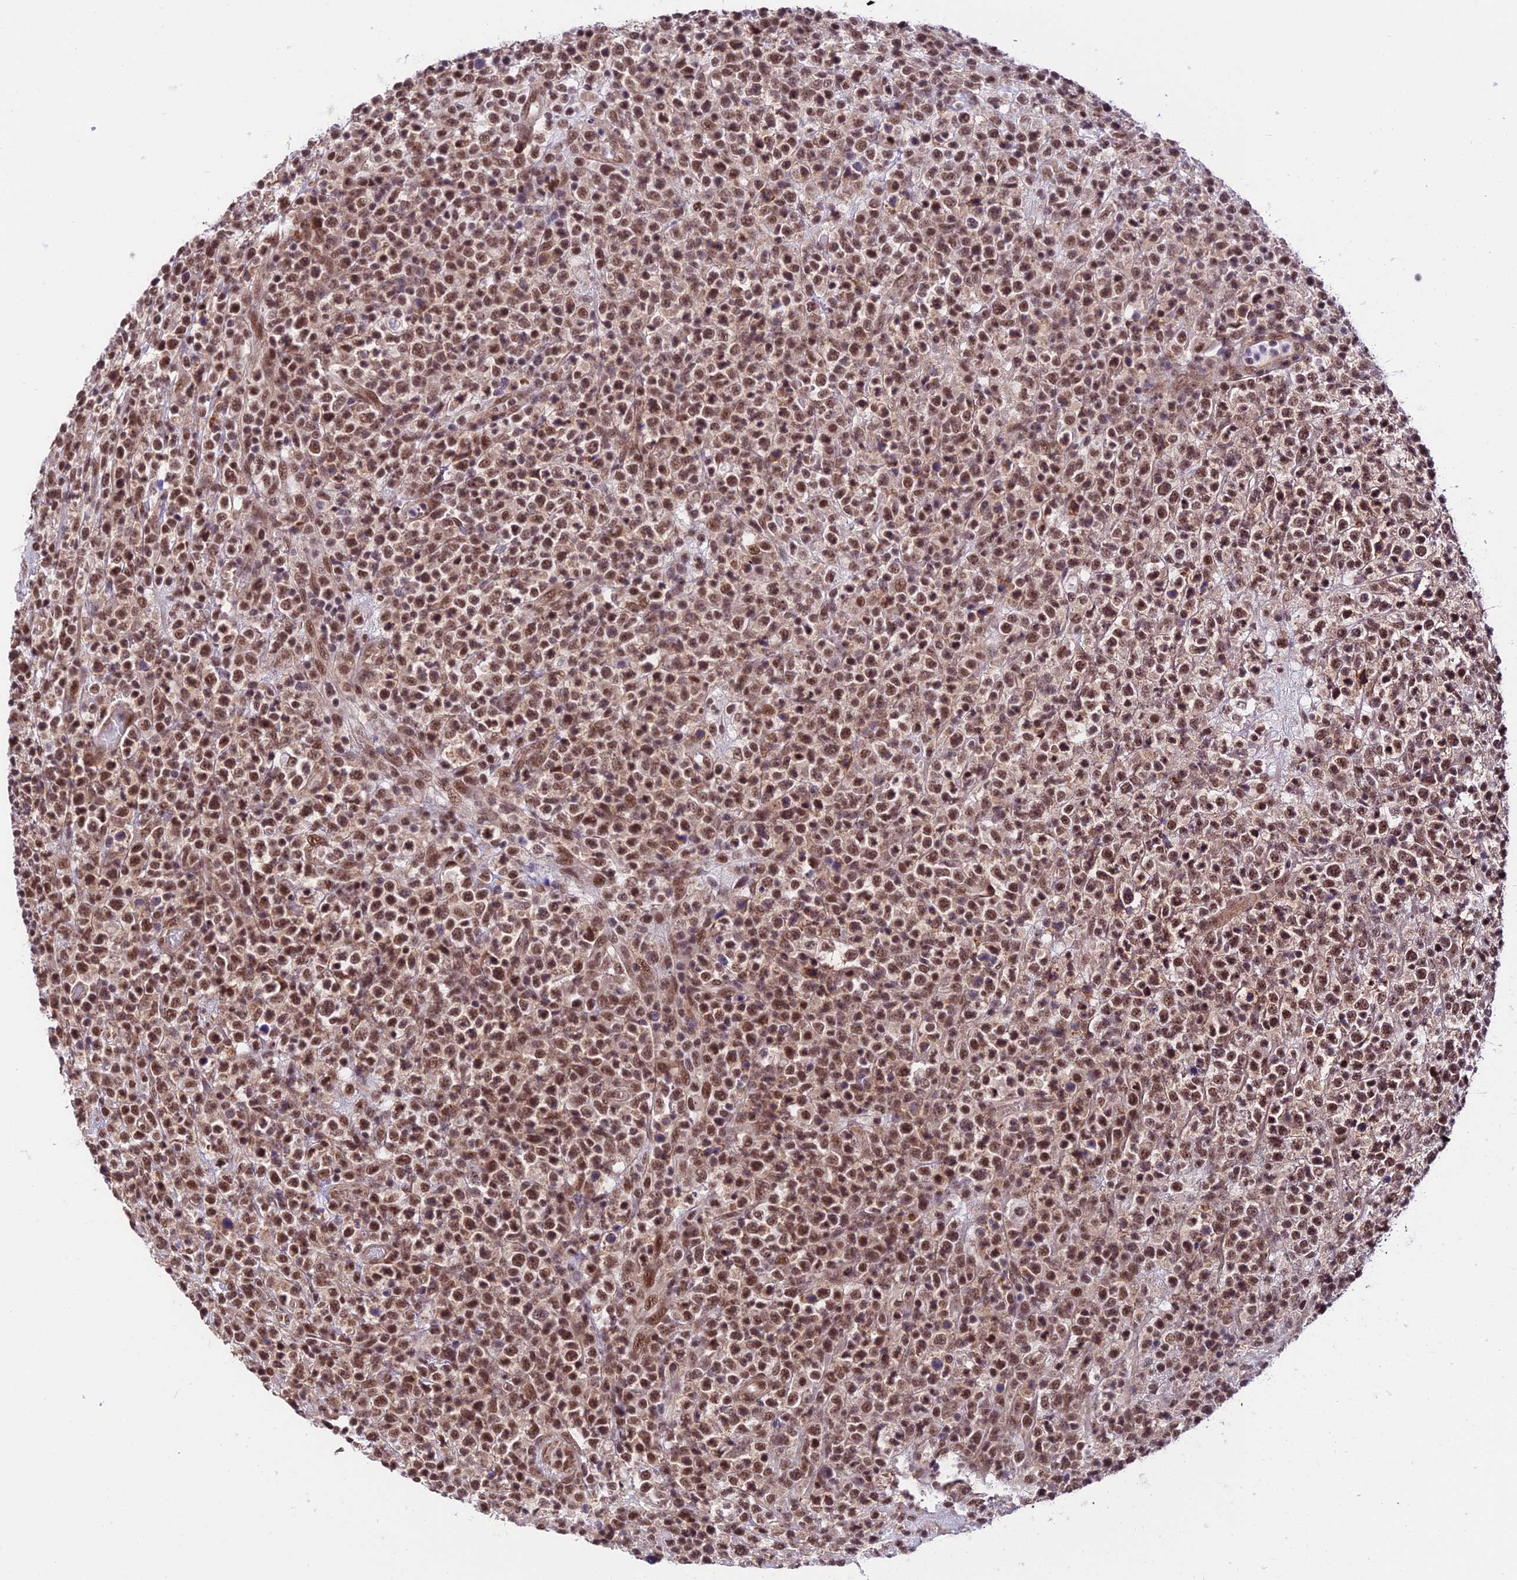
{"staining": {"intensity": "moderate", "quantity": ">75%", "location": "nuclear"}, "tissue": "lymphoma", "cell_type": "Tumor cells", "image_type": "cancer", "snomed": [{"axis": "morphology", "description": "Malignant lymphoma, non-Hodgkin's type, High grade"}, {"axis": "topography", "description": "Colon"}], "caption": "Immunohistochemical staining of human high-grade malignant lymphoma, non-Hodgkin's type exhibits medium levels of moderate nuclear positivity in approximately >75% of tumor cells. Ihc stains the protein in brown and the nuclei are stained blue.", "gene": "RBM42", "patient": {"sex": "female", "age": 53}}